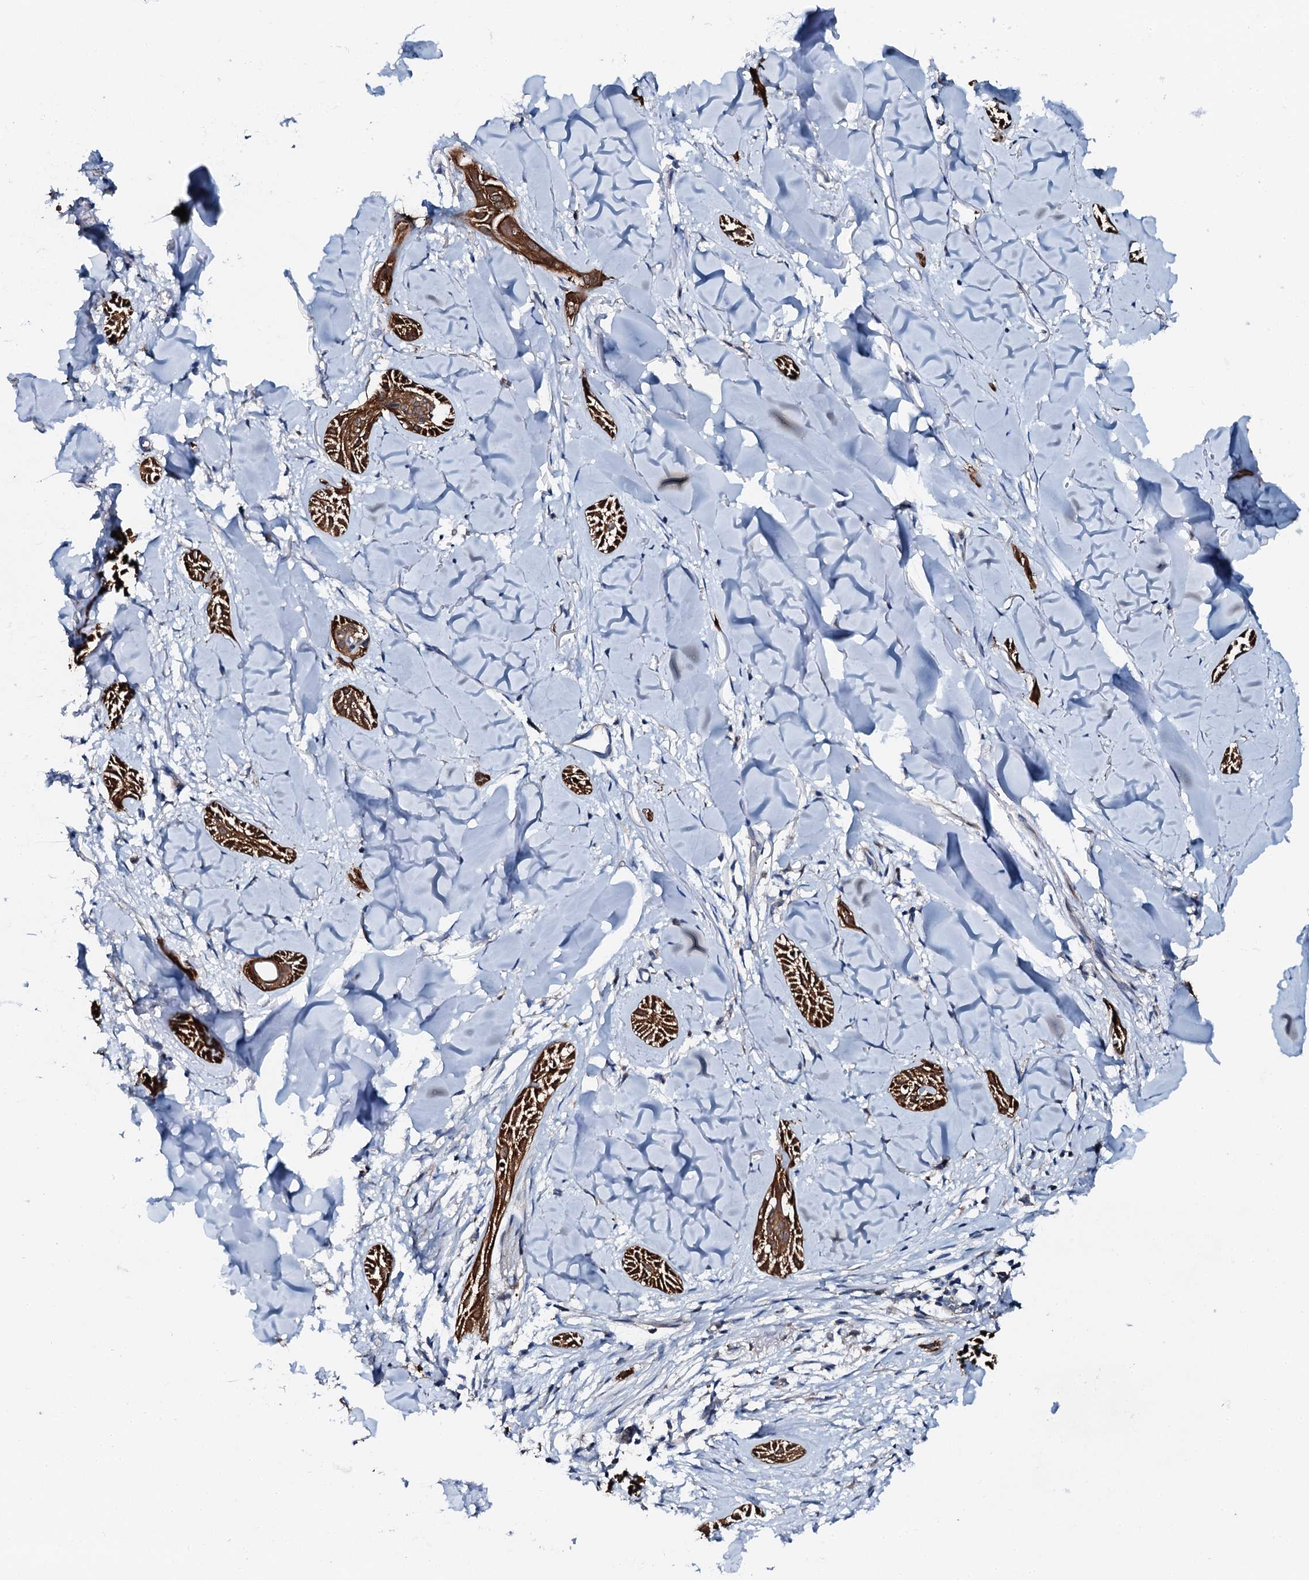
{"staining": {"intensity": "strong", "quantity": ">75%", "location": "cytoplasmic/membranous"}, "tissue": "skin cancer", "cell_type": "Tumor cells", "image_type": "cancer", "snomed": [{"axis": "morphology", "description": "Basal cell carcinoma"}, {"axis": "topography", "description": "Skin"}], "caption": "Tumor cells reveal high levels of strong cytoplasmic/membranous positivity in approximately >75% of cells in skin basal cell carcinoma. Nuclei are stained in blue.", "gene": "GFOD2", "patient": {"sex": "female", "age": 59}}